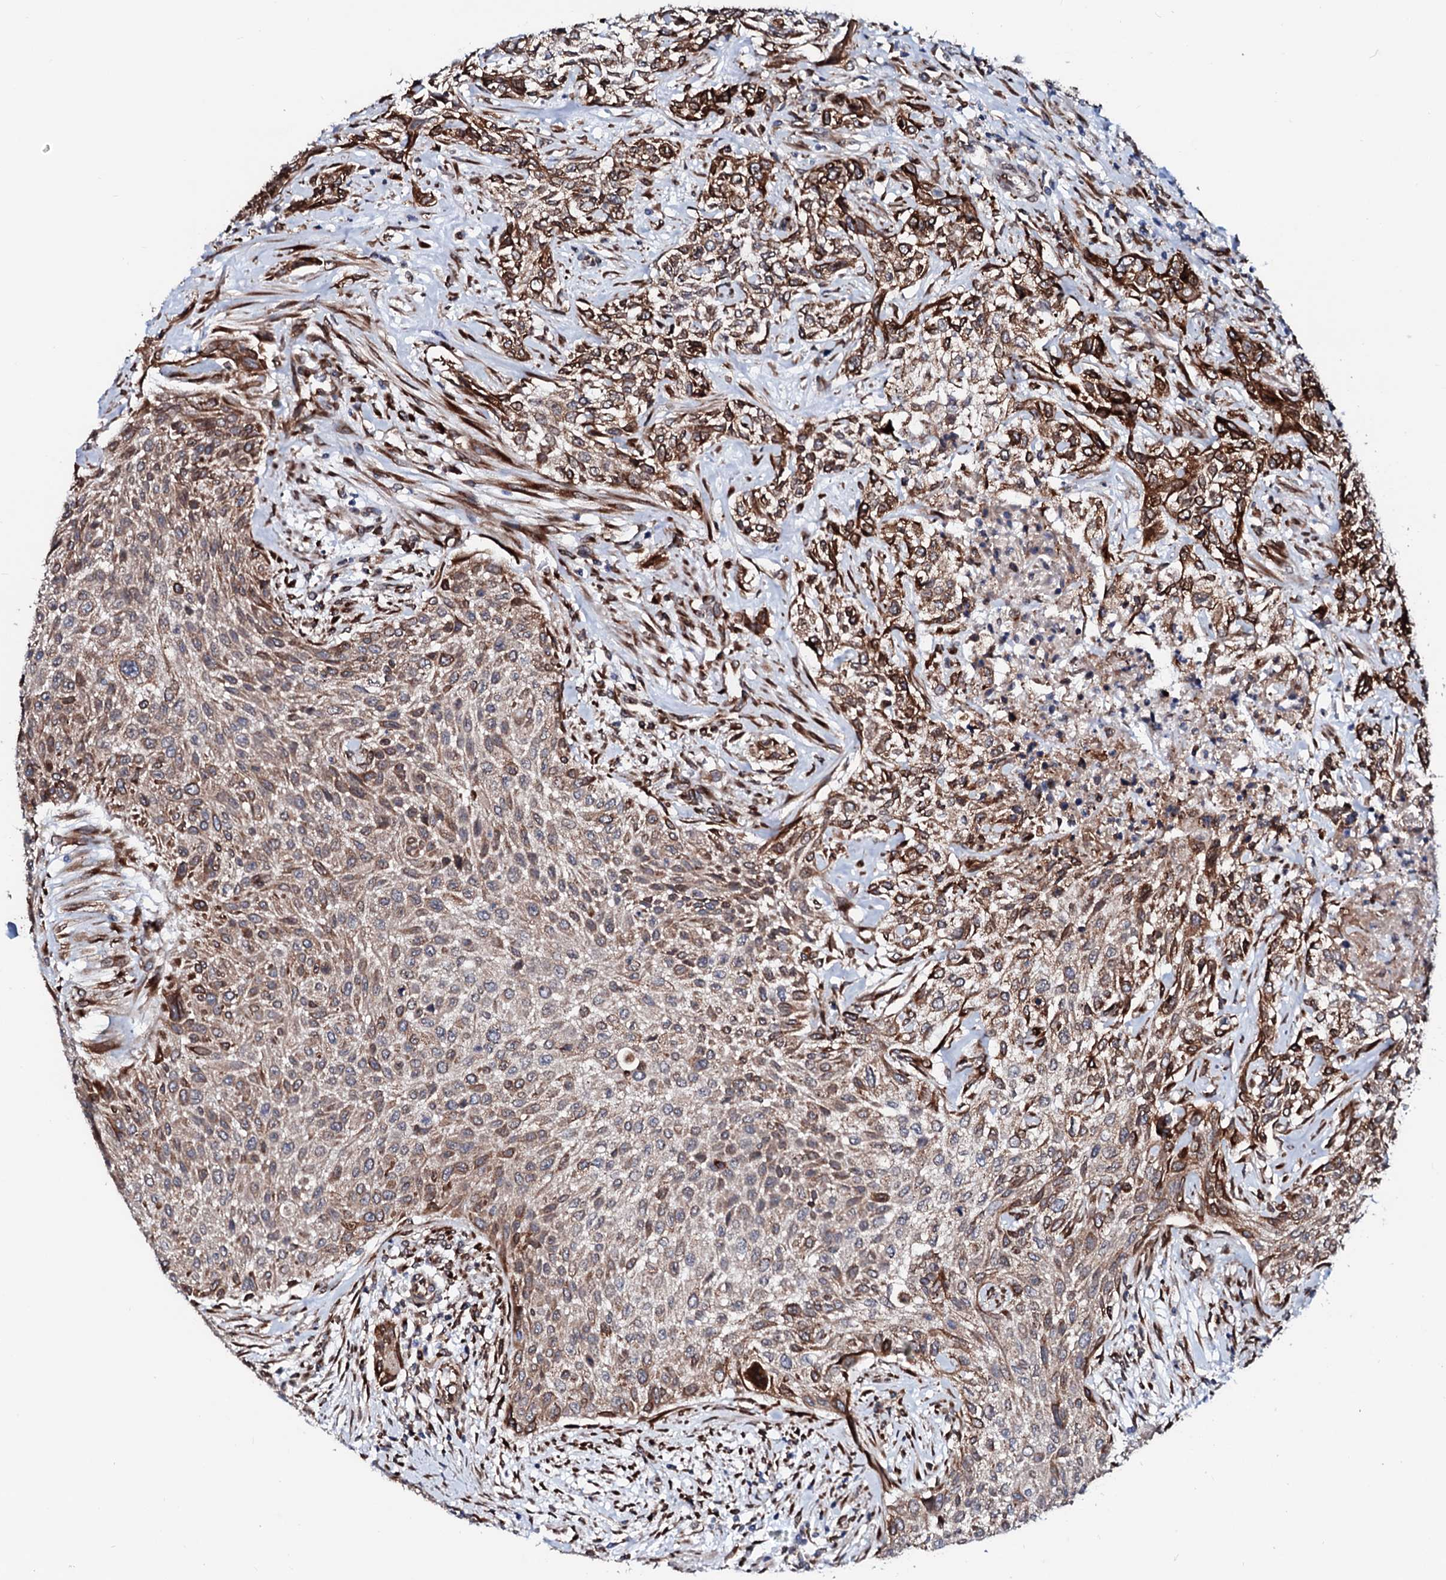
{"staining": {"intensity": "moderate", "quantity": "25%-75%", "location": "cytoplasmic/membranous"}, "tissue": "urothelial cancer", "cell_type": "Tumor cells", "image_type": "cancer", "snomed": [{"axis": "morphology", "description": "Normal tissue, NOS"}, {"axis": "morphology", "description": "Urothelial carcinoma, NOS"}, {"axis": "topography", "description": "Urinary bladder"}, {"axis": "topography", "description": "Peripheral nerve tissue"}], "caption": "The image displays immunohistochemical staining of urothelial cancer. There is moderate cytoplasmic/membranous expression is appreciated in approximately 25%-75% of tumor cells. (DAB (3,3'-diaminobenzidine) IHC with brightfield microscopy, high magnification).", "gene": "TMCO3", "patient": {"sex": "male", "age": 35}}